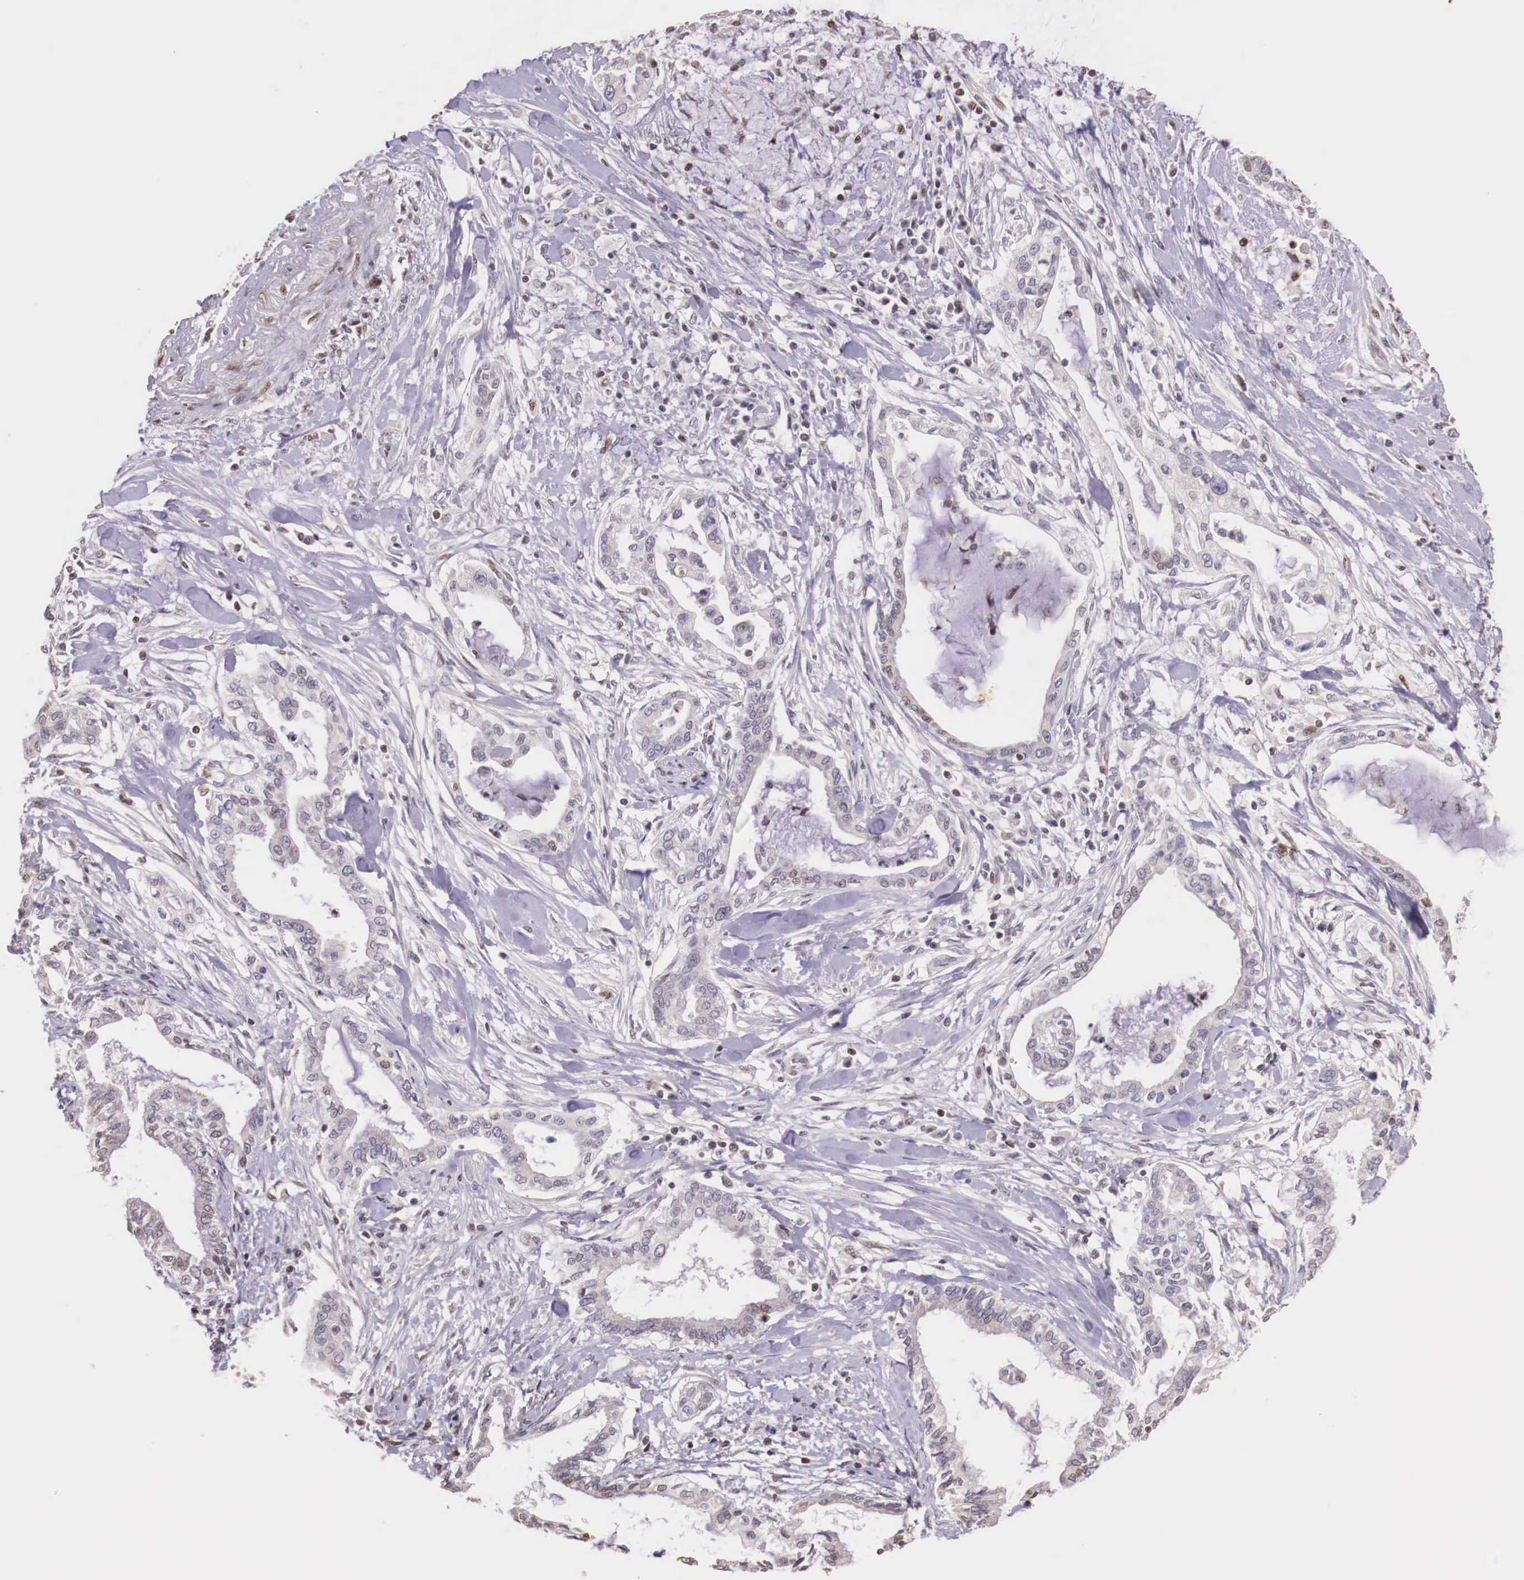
{"staining": {"intensity": "weak", "quantity": "<25%", "location": "nuclear"}, "tissue": "pancreatic cancer", "cell_type": "Tumor cells", "image_type": "cancer", "snomed": [{"axis": "morphology", "description": "Adenocarcinoma, NOS"}, {"axis": "topography", "description": "Pancreas"}], "caption": "The image exhibits no staining of tumor cells in adenocarcinoma (pancreatic).", "gene": "SP1", "patient": {"sex": "female", "age": 64}}